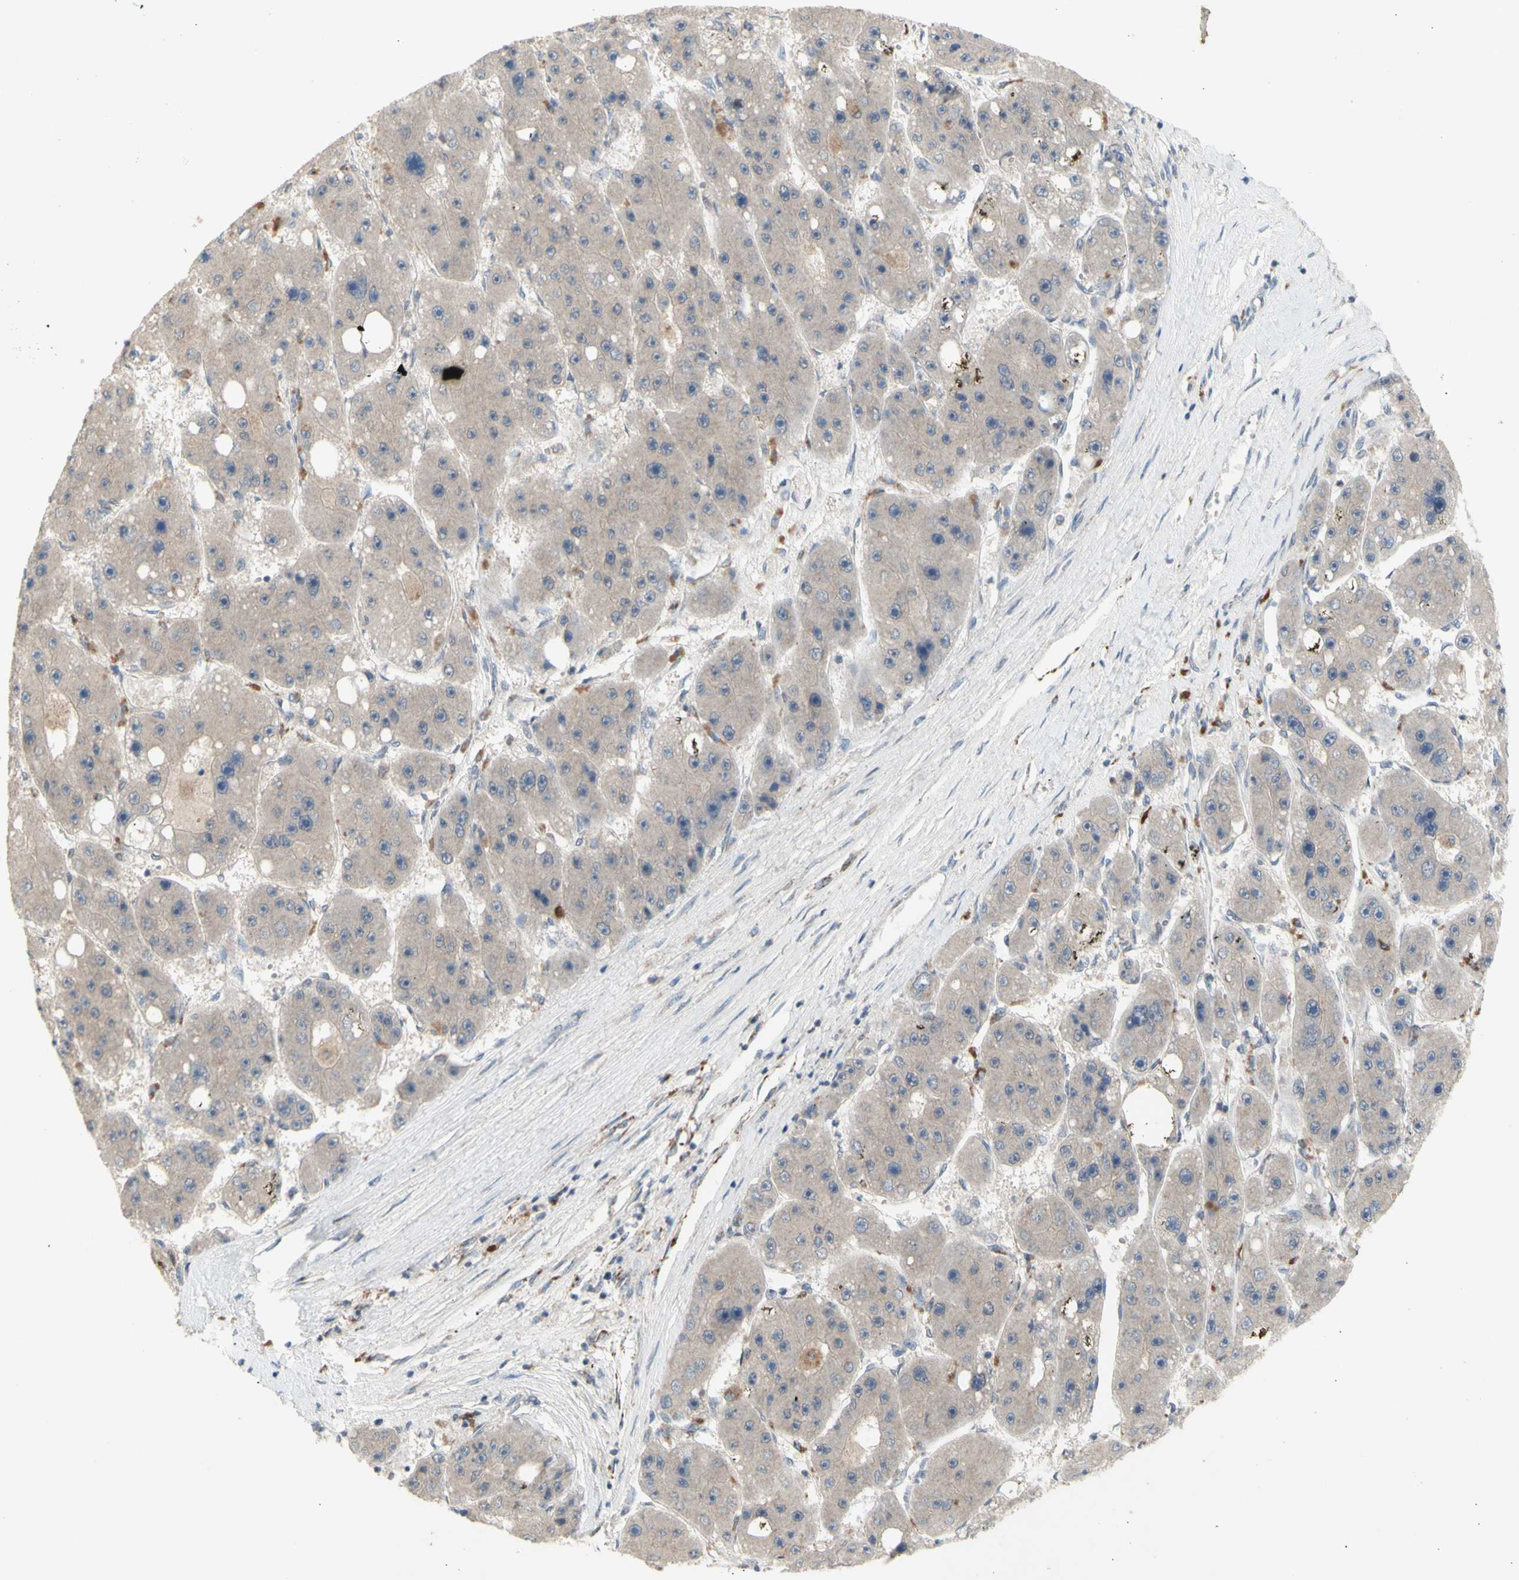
{"staining": {"intensity": "weak", "quantity": ">75%", "location": "cytoplasmic/membranous"}, "tissue": "liver cancer", "cell_type": "Tumor cells", "image_type": "cancer", "snomed": [{"axis": "morphology", "description": "Carcinoma, Hepatocellular, NOS"}, {"axis": "topography", "description": "Liver"}], "caption": "Hepatocellular carcinoma (liver) tissue shows weak cytoplasmic/membranous positivity in approximately >75% of tumor cells, visualized by immunohistochemistry.", "gene": "NLRP1", "patient": {"sex": "female", "age": 61}}